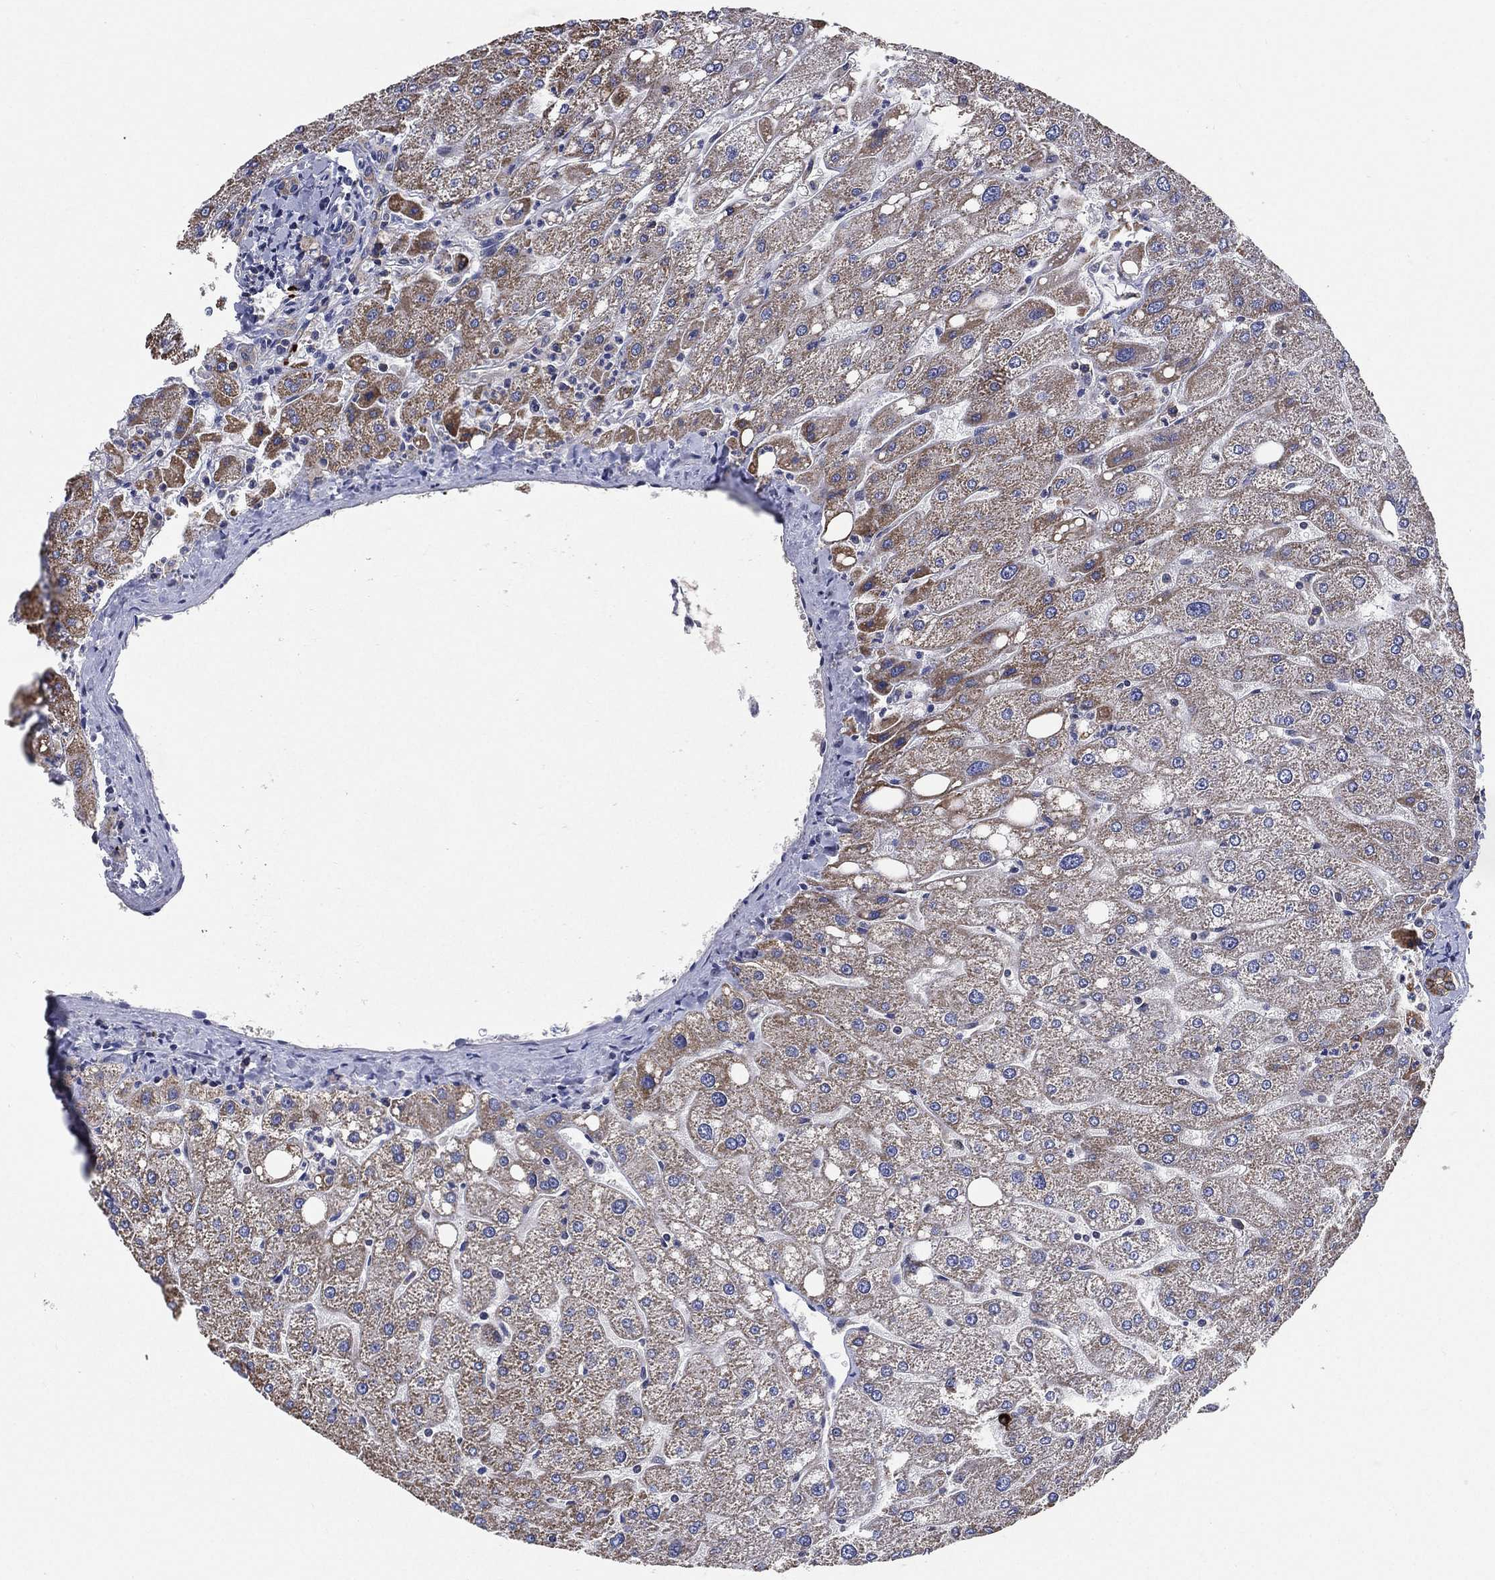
{"staining": {"intensity": "moderate", "quantity": ">75%", "location": "cytoplasmic/membranous"}, "tissue": "liver", "cell_type": "Cholangiocytes", "image_type": "normal", "snomed": [{"axis": "morphology", "description": "Normal tissue, NOS"}, {"axis": "topography", "description": "Liver"}], "caption": "This micrograph exhibits normal liver stained with immunohistochemistry to label a protein in brown. The cytoplasmic/membranous of cholangiocytes show moderate positivity for the protein. Nuclei are counter-stained blue.", "gene": "SMPD3", "patient": {"sex": "male", "age": 67}}